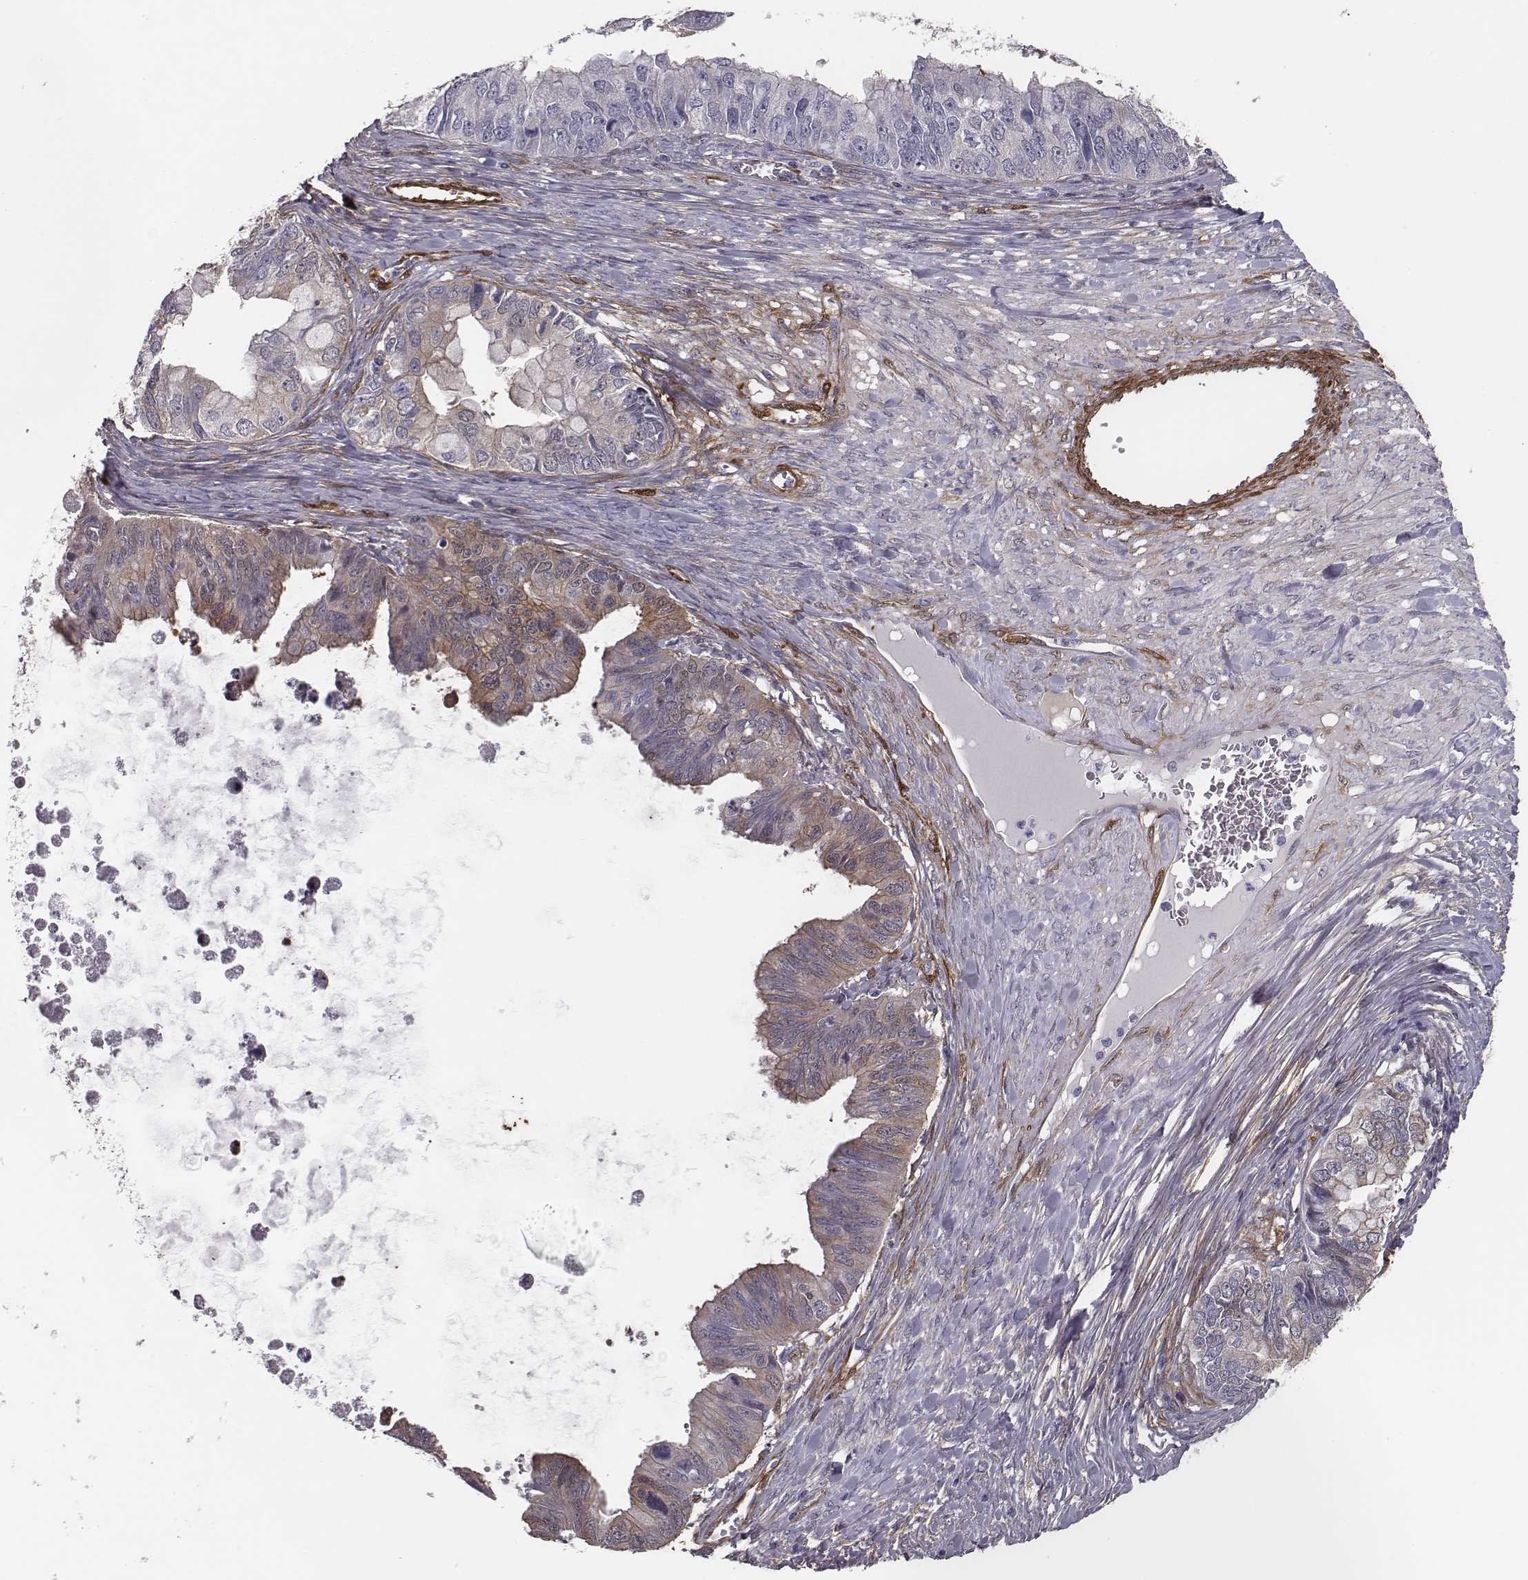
{"staining": {"intensity": "weak", "quantity": "<25%", "location": "cytoplasmic/membranous"}, "tissue": "ovarian cancer", "cell_type": "Tumor cells", "image_type": "cancer", "snomed": [{"axis": "morphology", "description": "Cystadenocarcinoma, mucinous, NOS"}, {"axis": "topography", "description": "Ovary"}], "caption": "Image shows no significant protein staining in tumor cells of ovarian mucinous cystadenocarcinoma.", "gene": "ISYNA1", "patient": {"sex": "female", "age": 76}}